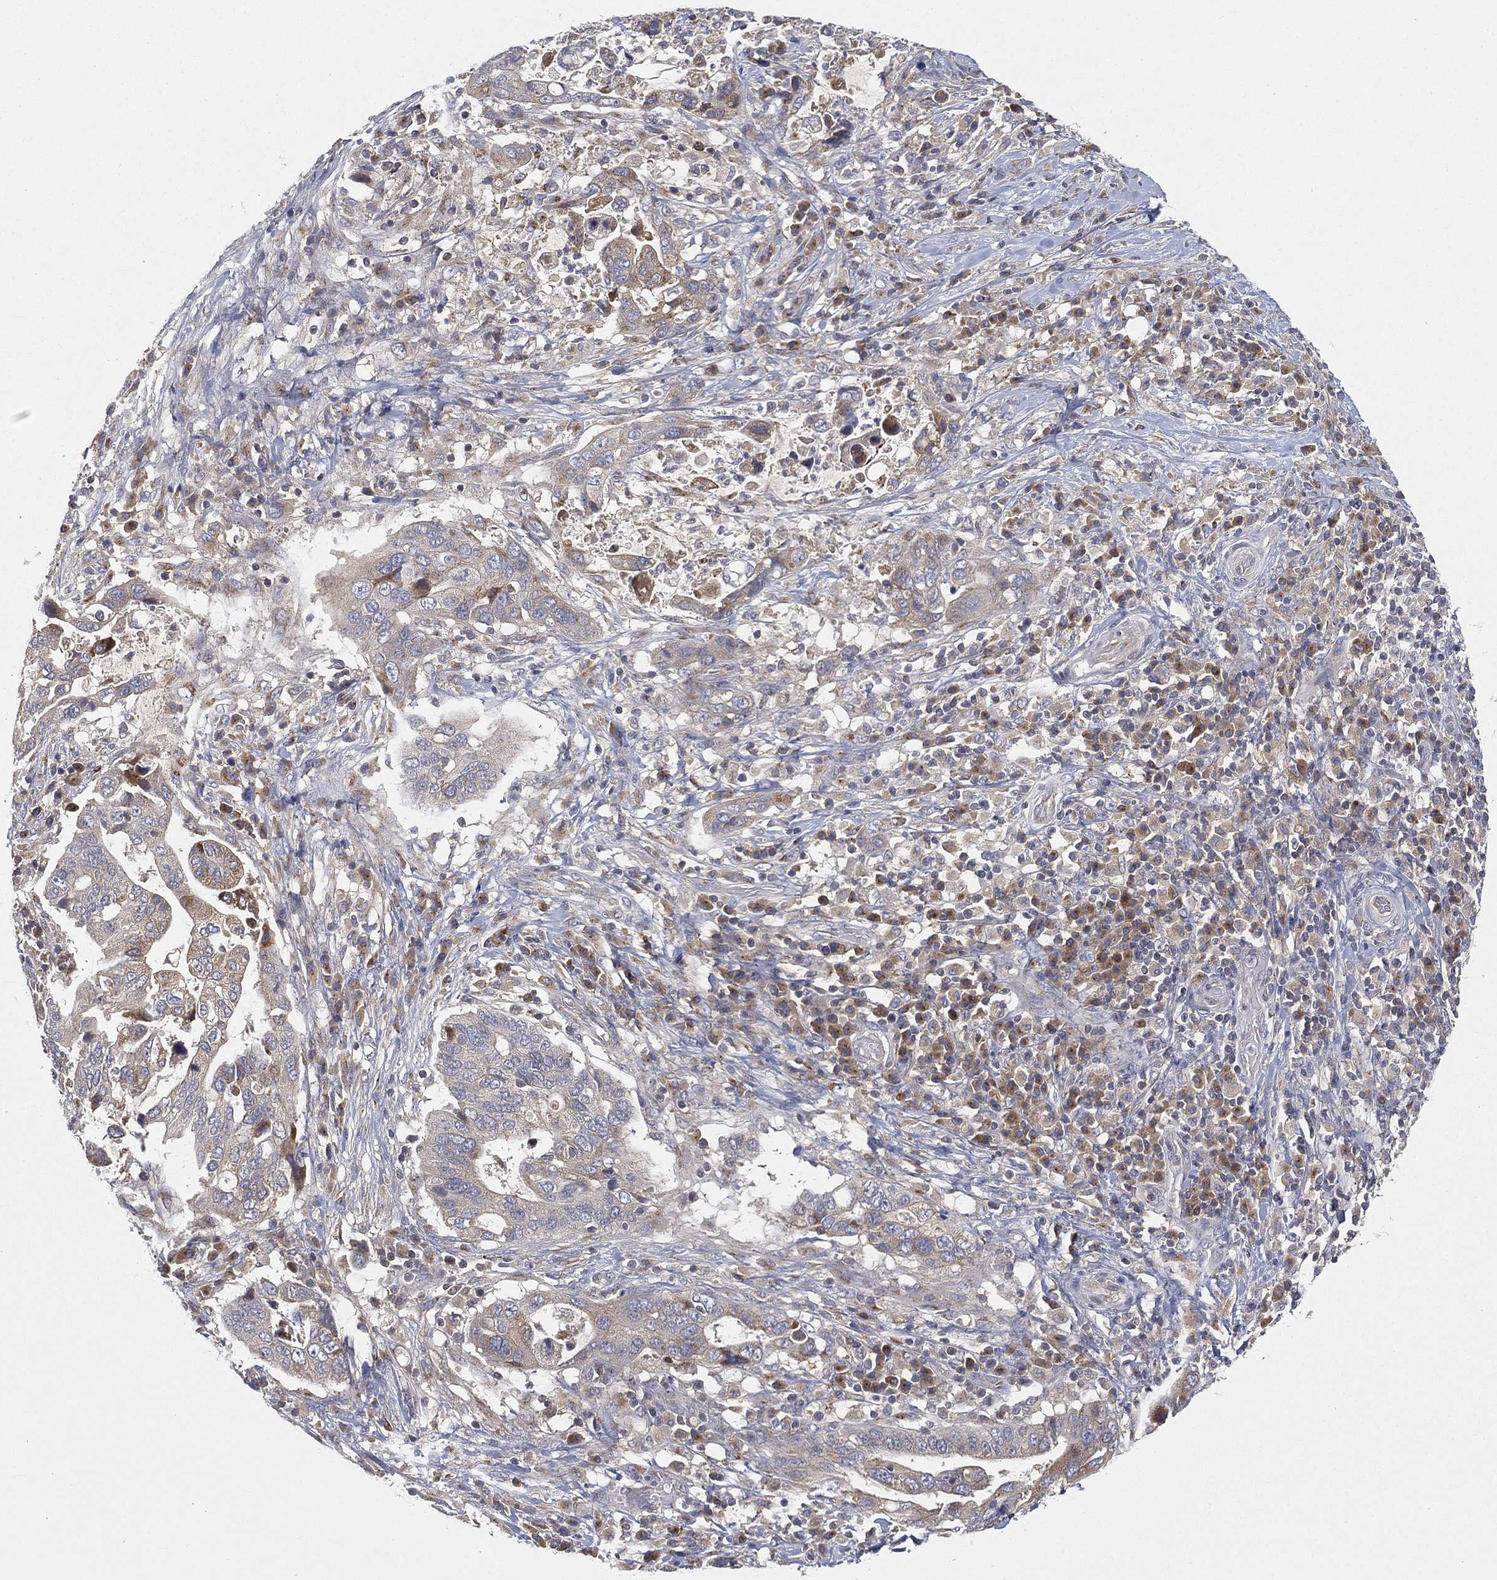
{"staining": {"intensity": "weak", "quantity": "<25%", "location": "cytoplasmic/membranous"}, "tissue": "stomach cancer", "cell_type": "Tumor cells", "image_type": "cancer", "snomed": [{"axis": "morphology", "description": "Adenocarcinoma, NOS"}, {"axis": "topography", "description": "Stomach"}], "caption": "IHC histopathology image of neoplastic tissue: human stomach cancer stained with DAB (3,3'-diaminobenzidine) shows no significant protein positivity in tumor cells.", "gene": "CTSL", "patient": {"sex": "male", "age": 54}}